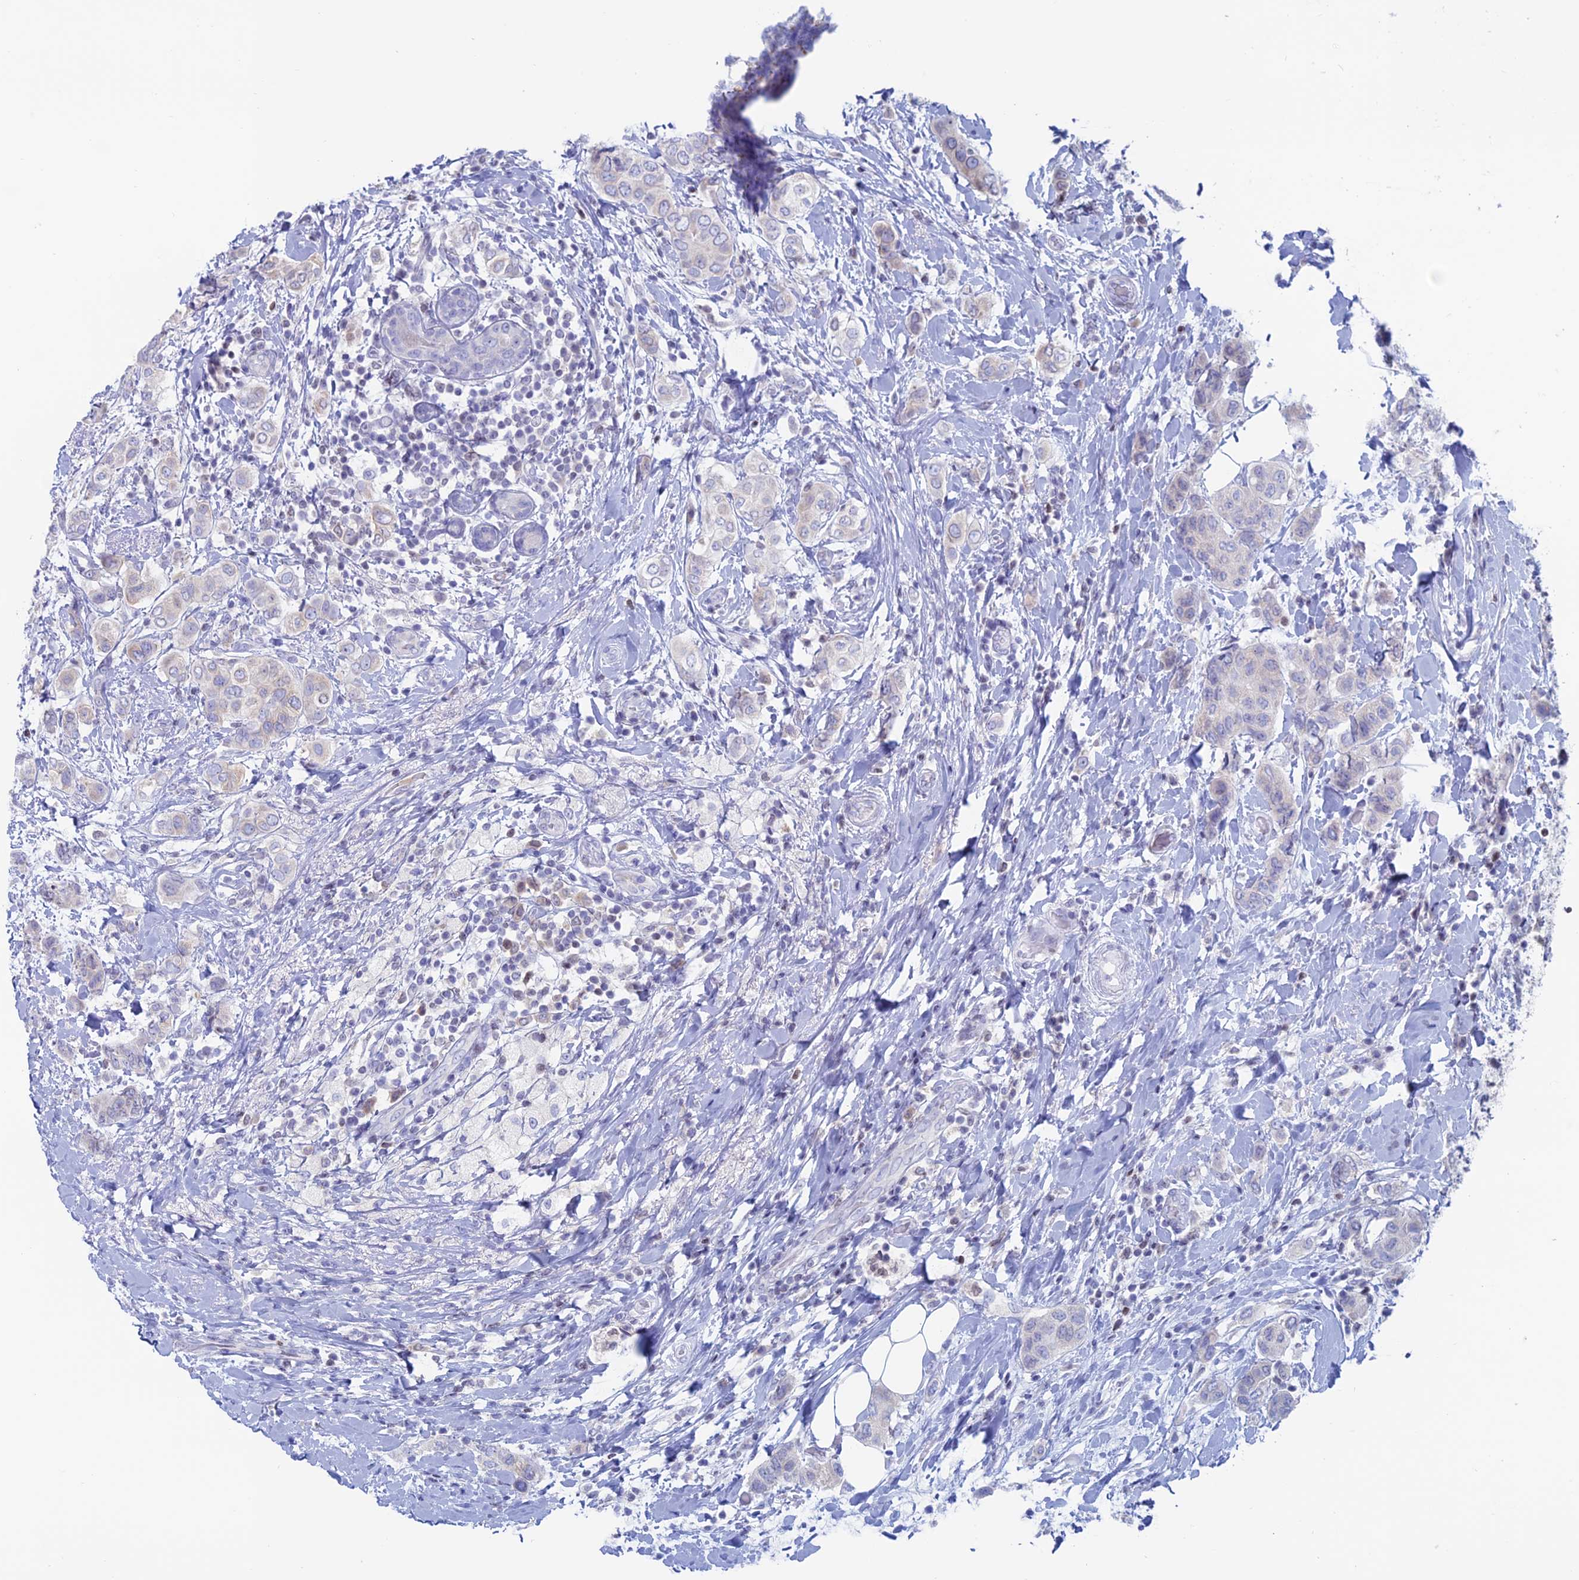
{"staining": {"intensity": "negative", "quantity": "none", "location": "none"}, "tissue": "breast cancer", "cell_type": "Tumor cells", "image_type": "cancer", "snomed": [{"axis": "morphology", "description": "Lobular carcinoma"}, {"axis": "topography", "description": "Breast"}], "caption": "IHC of breast cancer reveals no positivity in tumor cells.", "gene": "CERS6", "patient": {"sex": "female", "age": 51}}